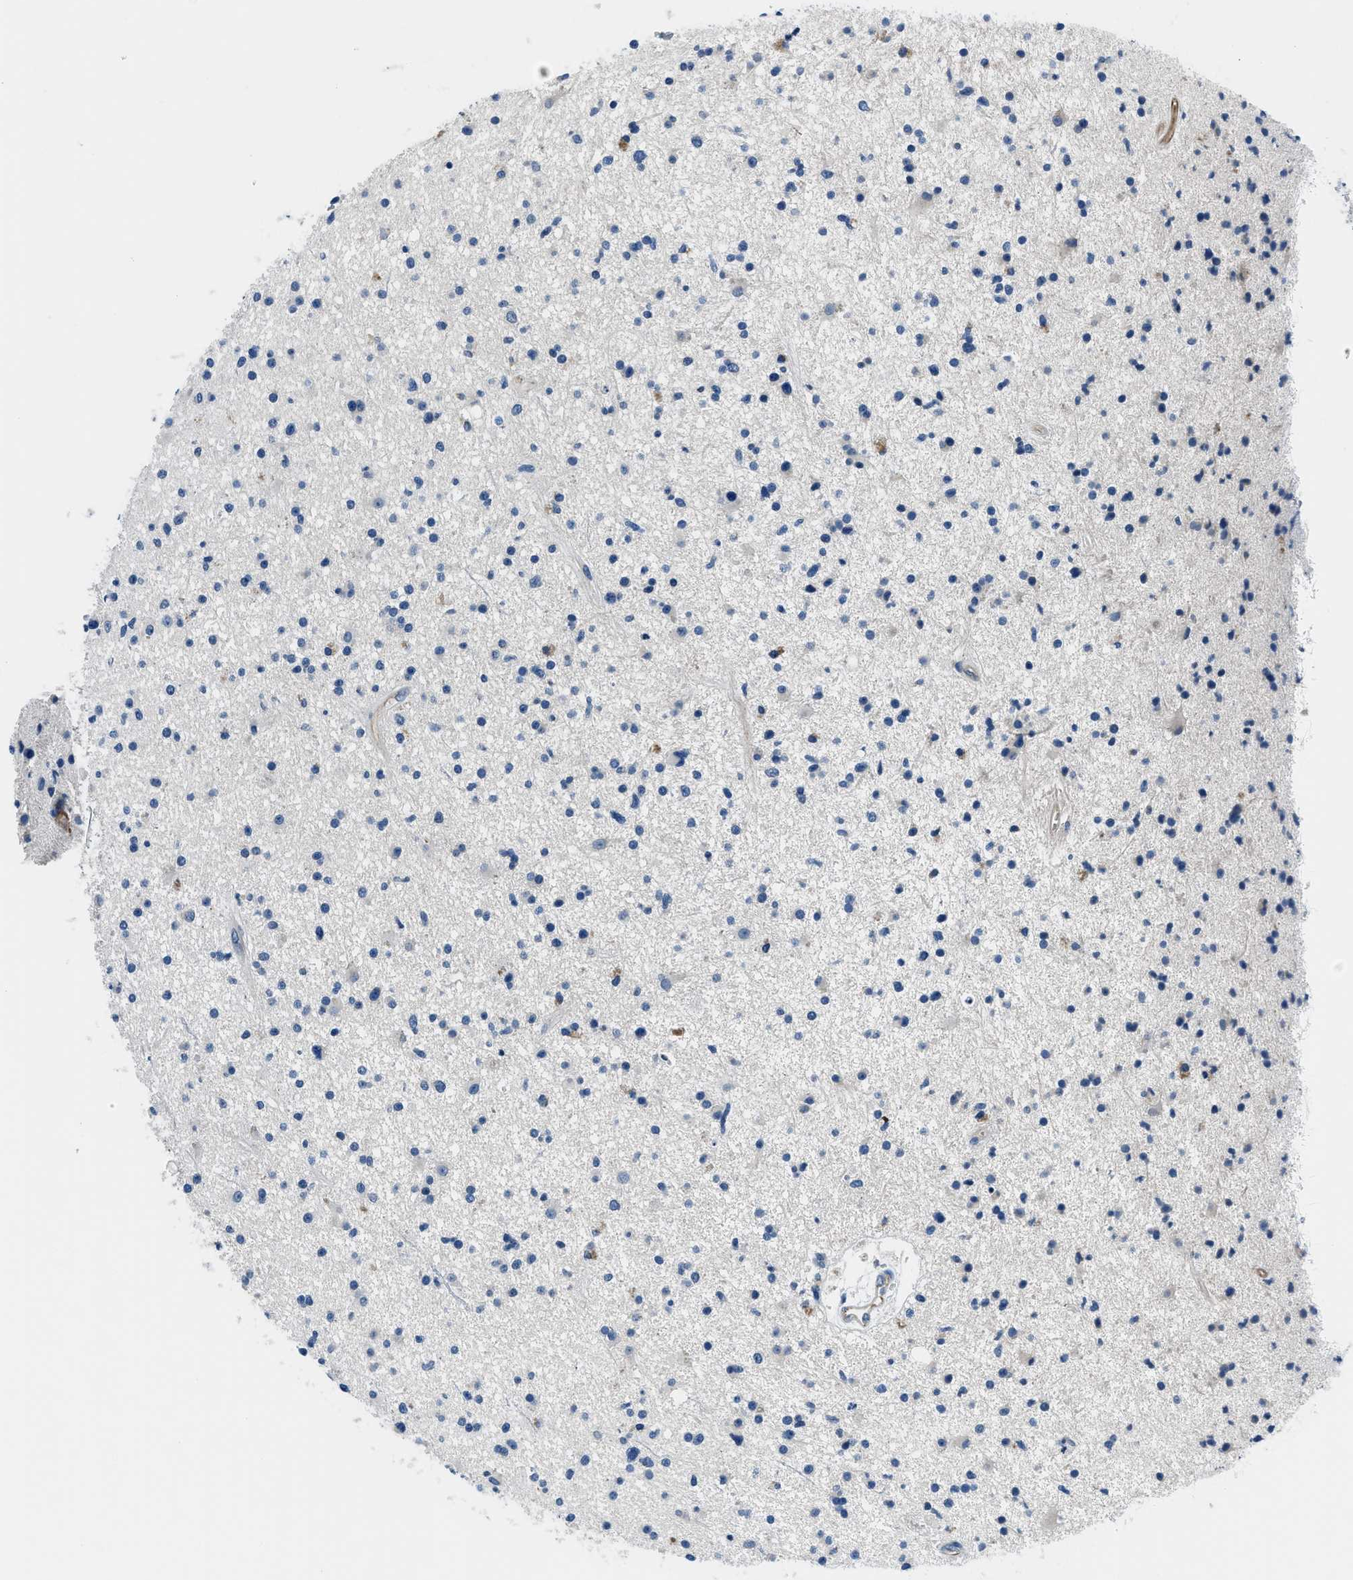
{"staining": {"intensity": "negative", "quantity": "none", "location": "none"}, "tissue": "glioma", "cell_type": "Tumor cells", "image_type": "cancer", "snomed": [{"axis": "morphology", "description": "Glioma, malignant, High grade"}, {"axis": "topography", "description": "Brain"}], "caption": "There is no significant positivity in tumor cells of glioma.", "gene": "GJA3", "patient": {"sex": "male", "age": 33}}